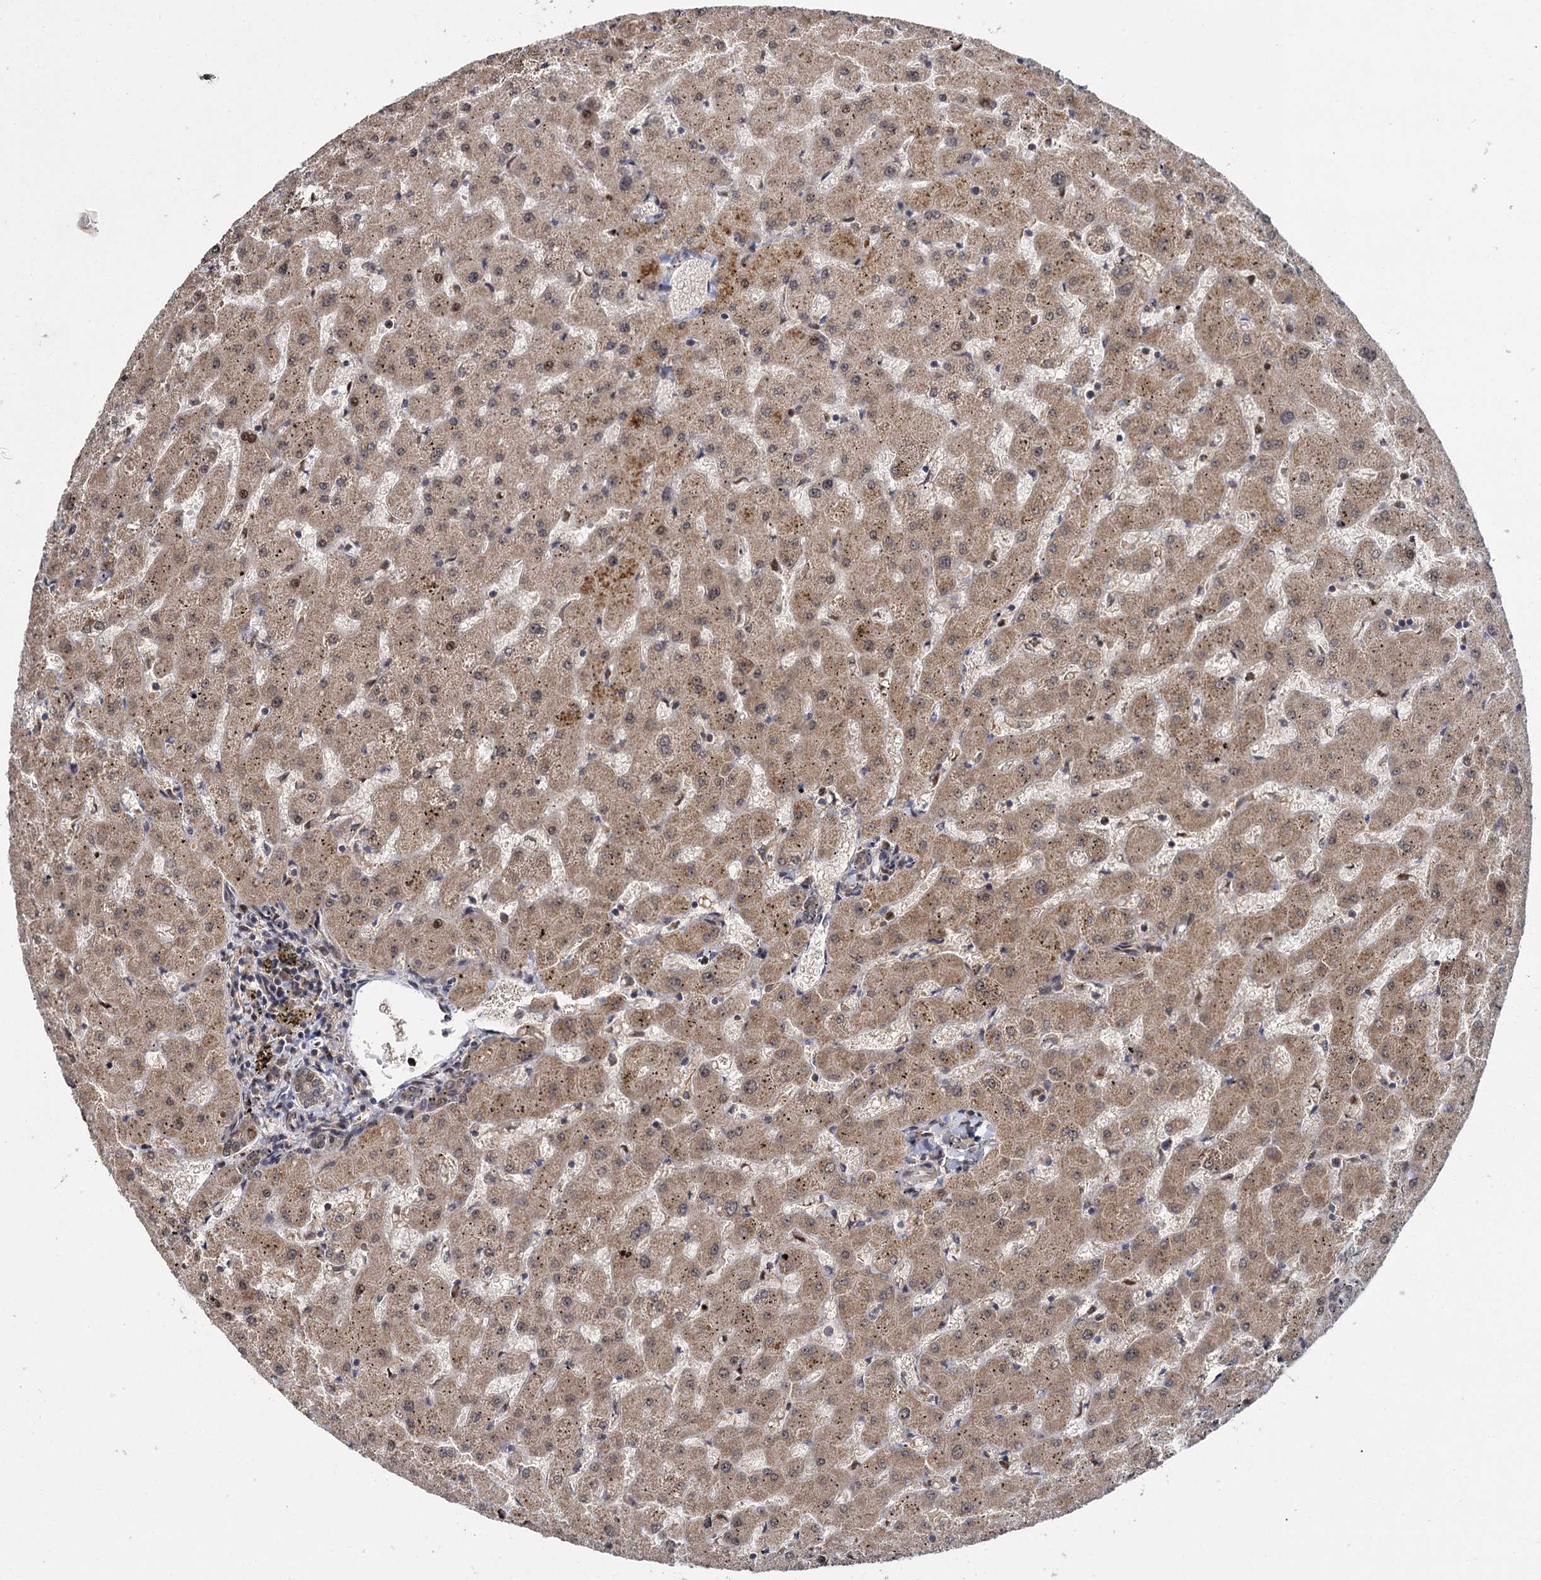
{"staining": {"intensity": "moderate", "quantity": ">75%", "location": "cytoplasmic/membranous,nuclear"}, "tissue": "liver", "cell_type": "Cholangiocytes", "image_type": "normal", "snomed": [{"axis": "morphology", "description": "Normal tissue, NOS"}, {"axis": "topography", "description": "Liver"}], "caption": "Brown immunohistochemical staining in benign human liver reveals moderate cytoplasmic/membranous,nuclear expression in approximately >75% of cholangiocytes.", "gene": "GAL3ST4", "patient": {"sex": "female", "age": 63}}